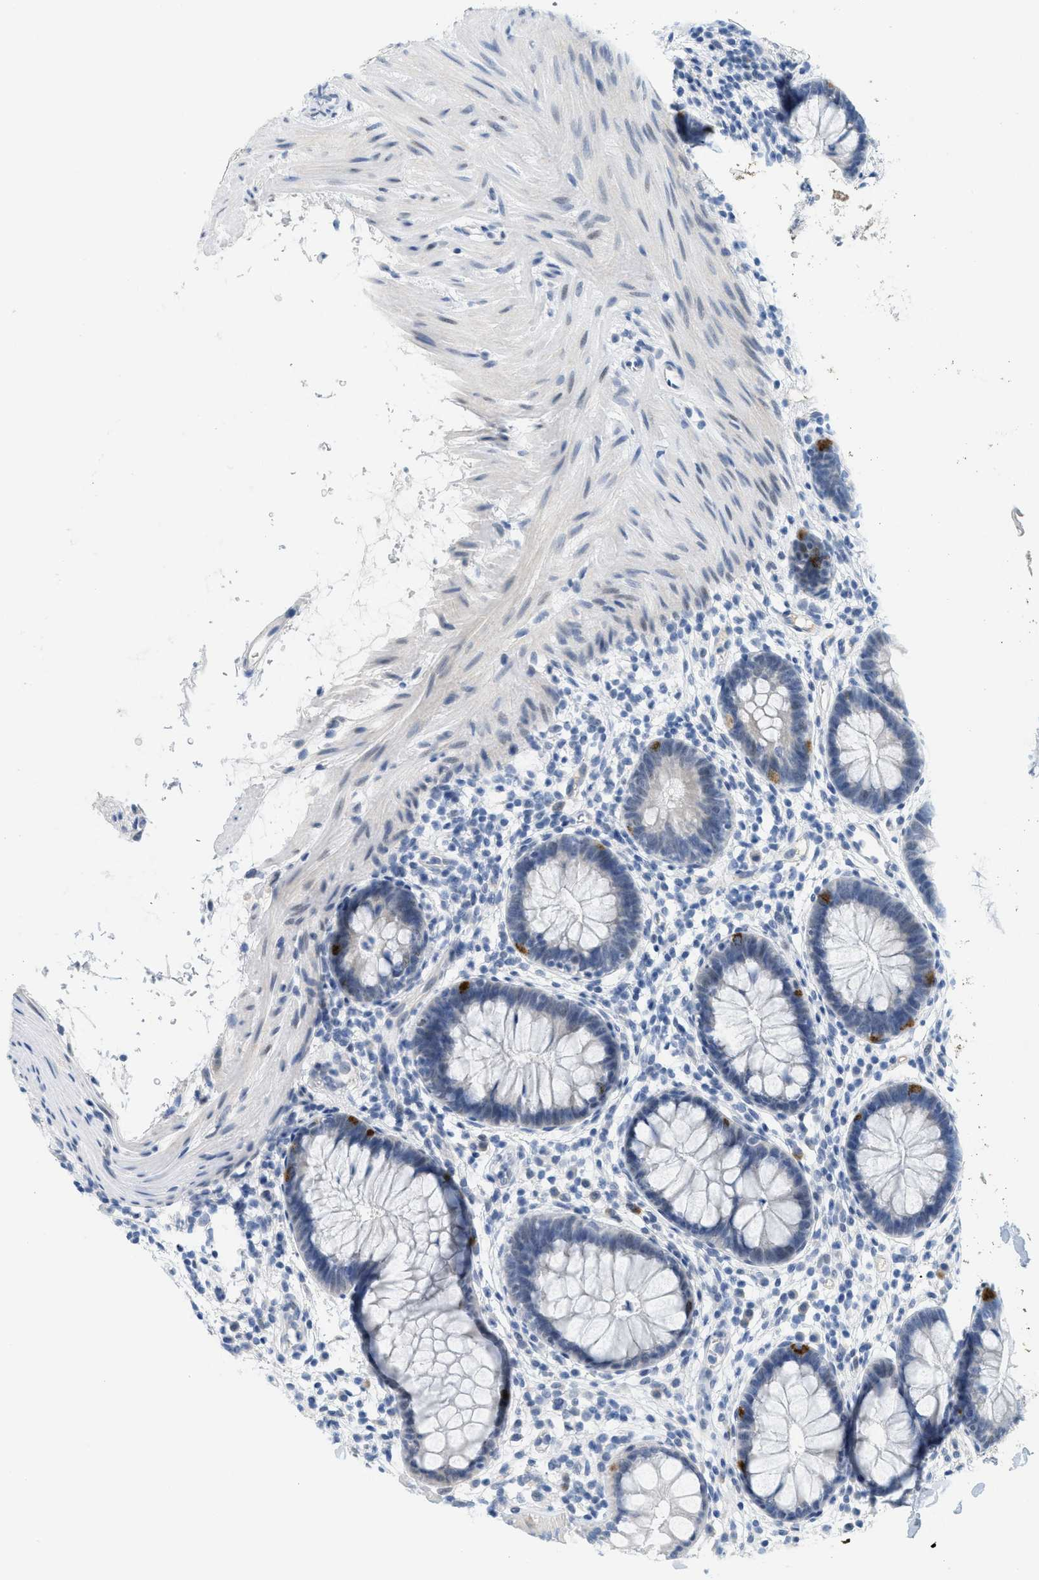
{"staining": {"intensity": "negative", "quantity": "none", "location": "none"}, "tissue": "rectum", "cell_type": "Glandular cells", "image_type": "normal", "snomed": [{"axis": "morphology", "description": "Normal tissue, NOS"}, {"axis": "topography", "description": "Rectum"}], "caption": "Human rectum stained for a protein using IHC exhibits no positivity in glandular cells.", "gene": "HSF2", "patient": {"sex": "female", "age": 24}}